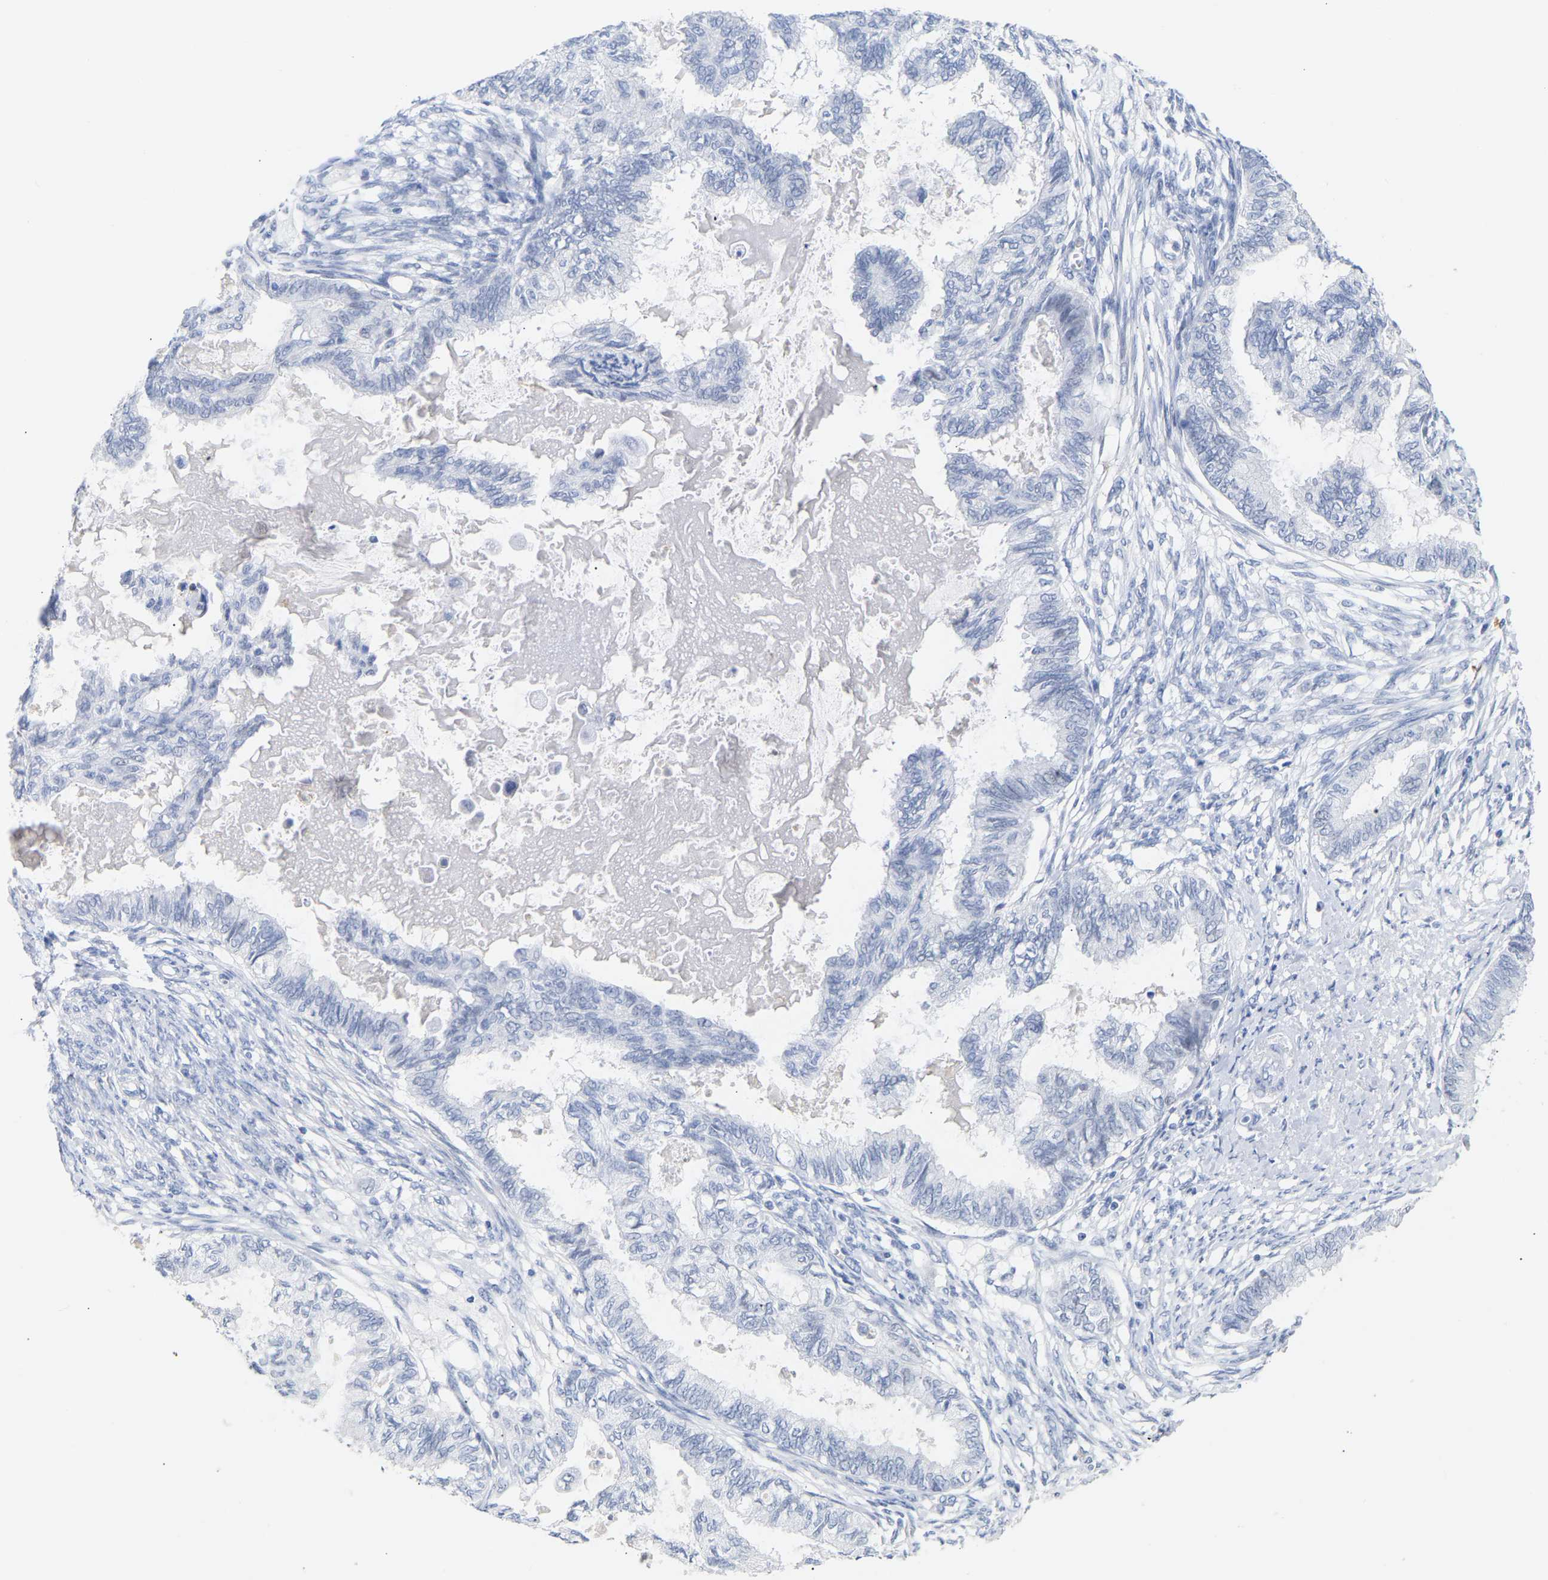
{"staining": {"intensity": "negative", "quantity": "none", "location": "none"}, "tissue": "cervical cancer", "cell_type": "Tumor cells", "image_type": "cancer", "snomed": [{"axis": "morphology", "description": "Normal tissue, NOS"}, {"axis": "morphology", "description": "Adenocarcinoma, NOS"}, {"axis": "topography", "description": "Cervix"}, {"axis": "topography", "description": "Endometrium"}], "caption": "High power microscopy histopathology image of an immunohistochemistry (IHC) image of adenocarcinoma (cervical), revealing no significant staining in tumor cells. Nuclei are stained in blue.", "gene": "AMPH", "patient": {"sex": "female", "age": 86}}